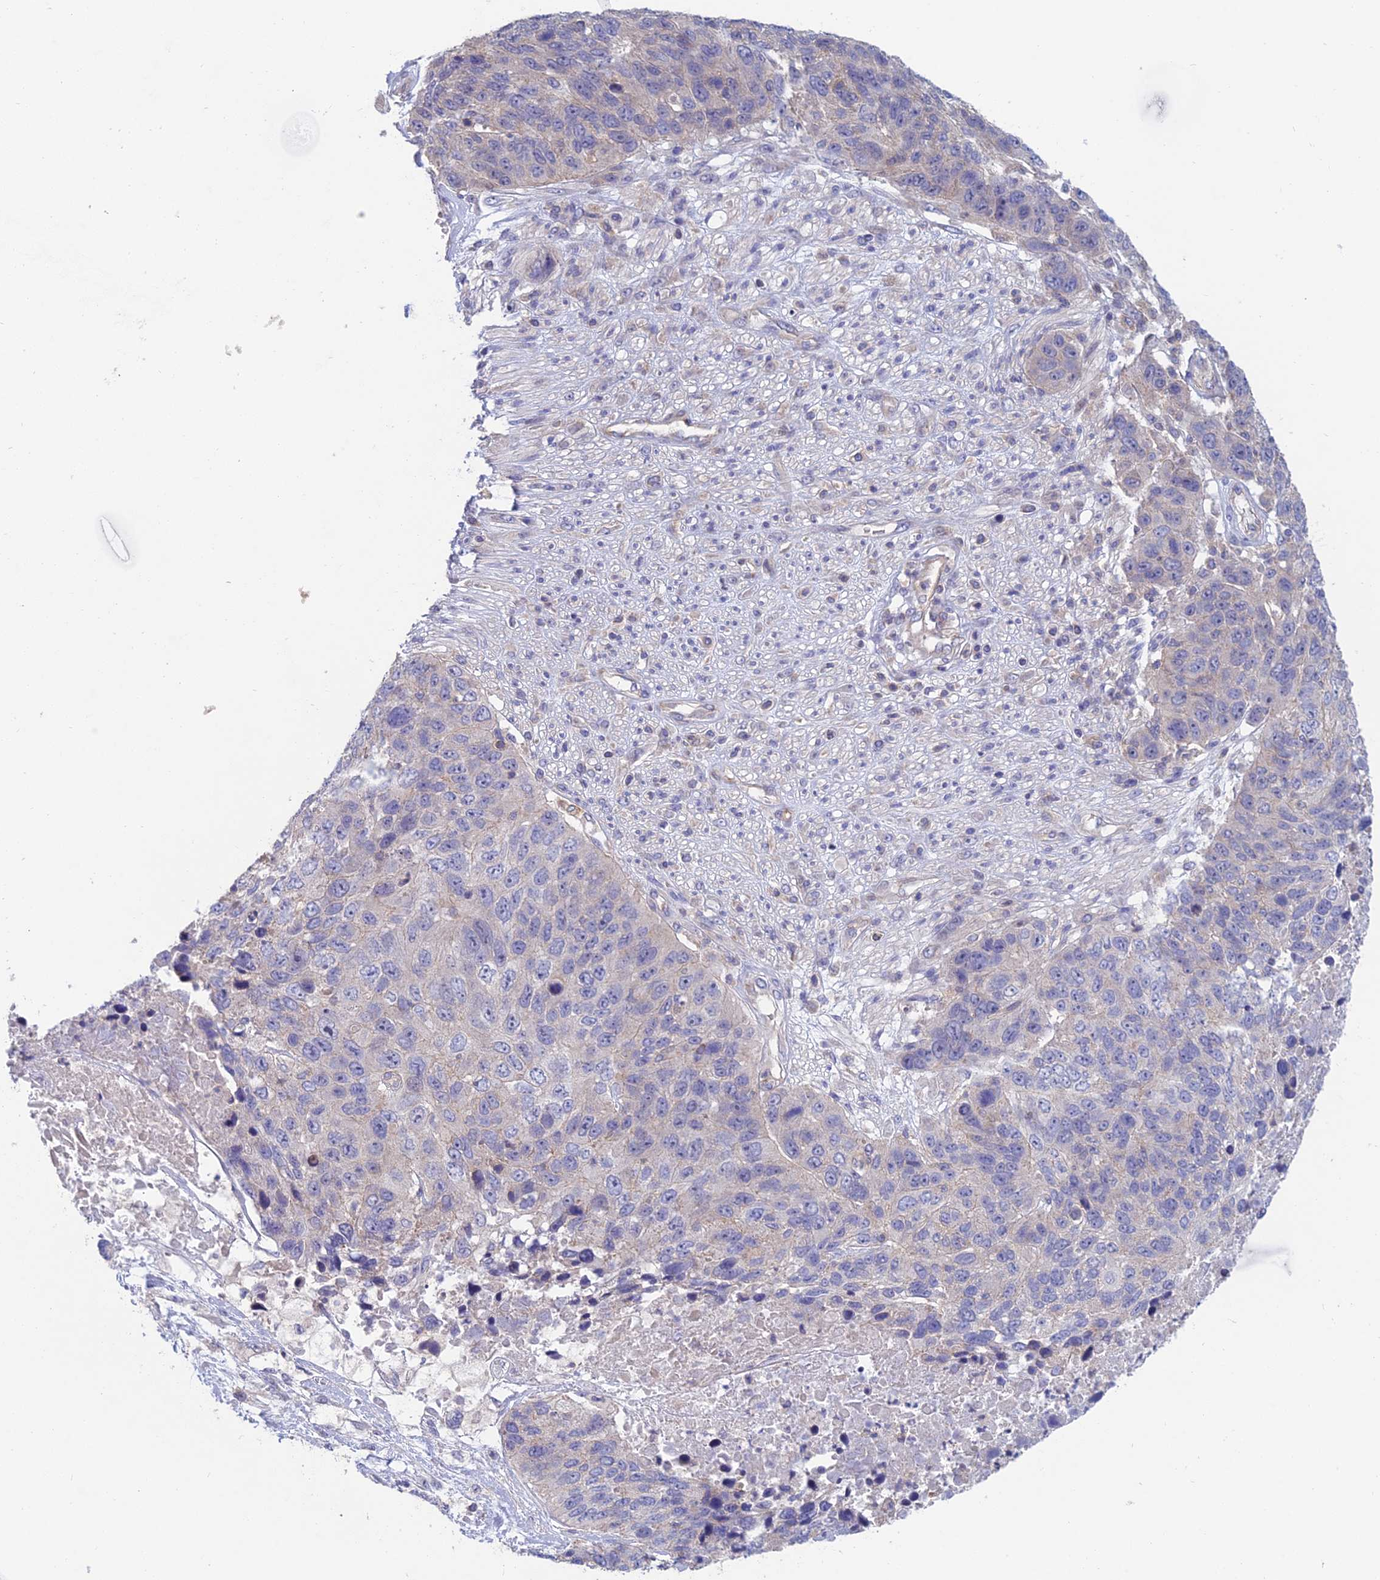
{"staining": {"intensity": "negative", "quantity": "none", "location": "none"}, "tissue": "lung cancer", "cell_type": "Tumor cells", "image_type": "cancer", "snomed": [{"axis": "morphology", "description": "Normal tissue, NOS"}, {"axis": "morphology", "description": "Squamous cell carcinoma, NOS"}, {"axis": "topography", "description": "Lymph node"}, {"axis": "topography", "description": "Lung"}], "caption": "Protein analysis of lung cancer exhibits no significant expression in tumor cells.", "gene": "USP37", "patient": {"sex": "male", "age": 66}}